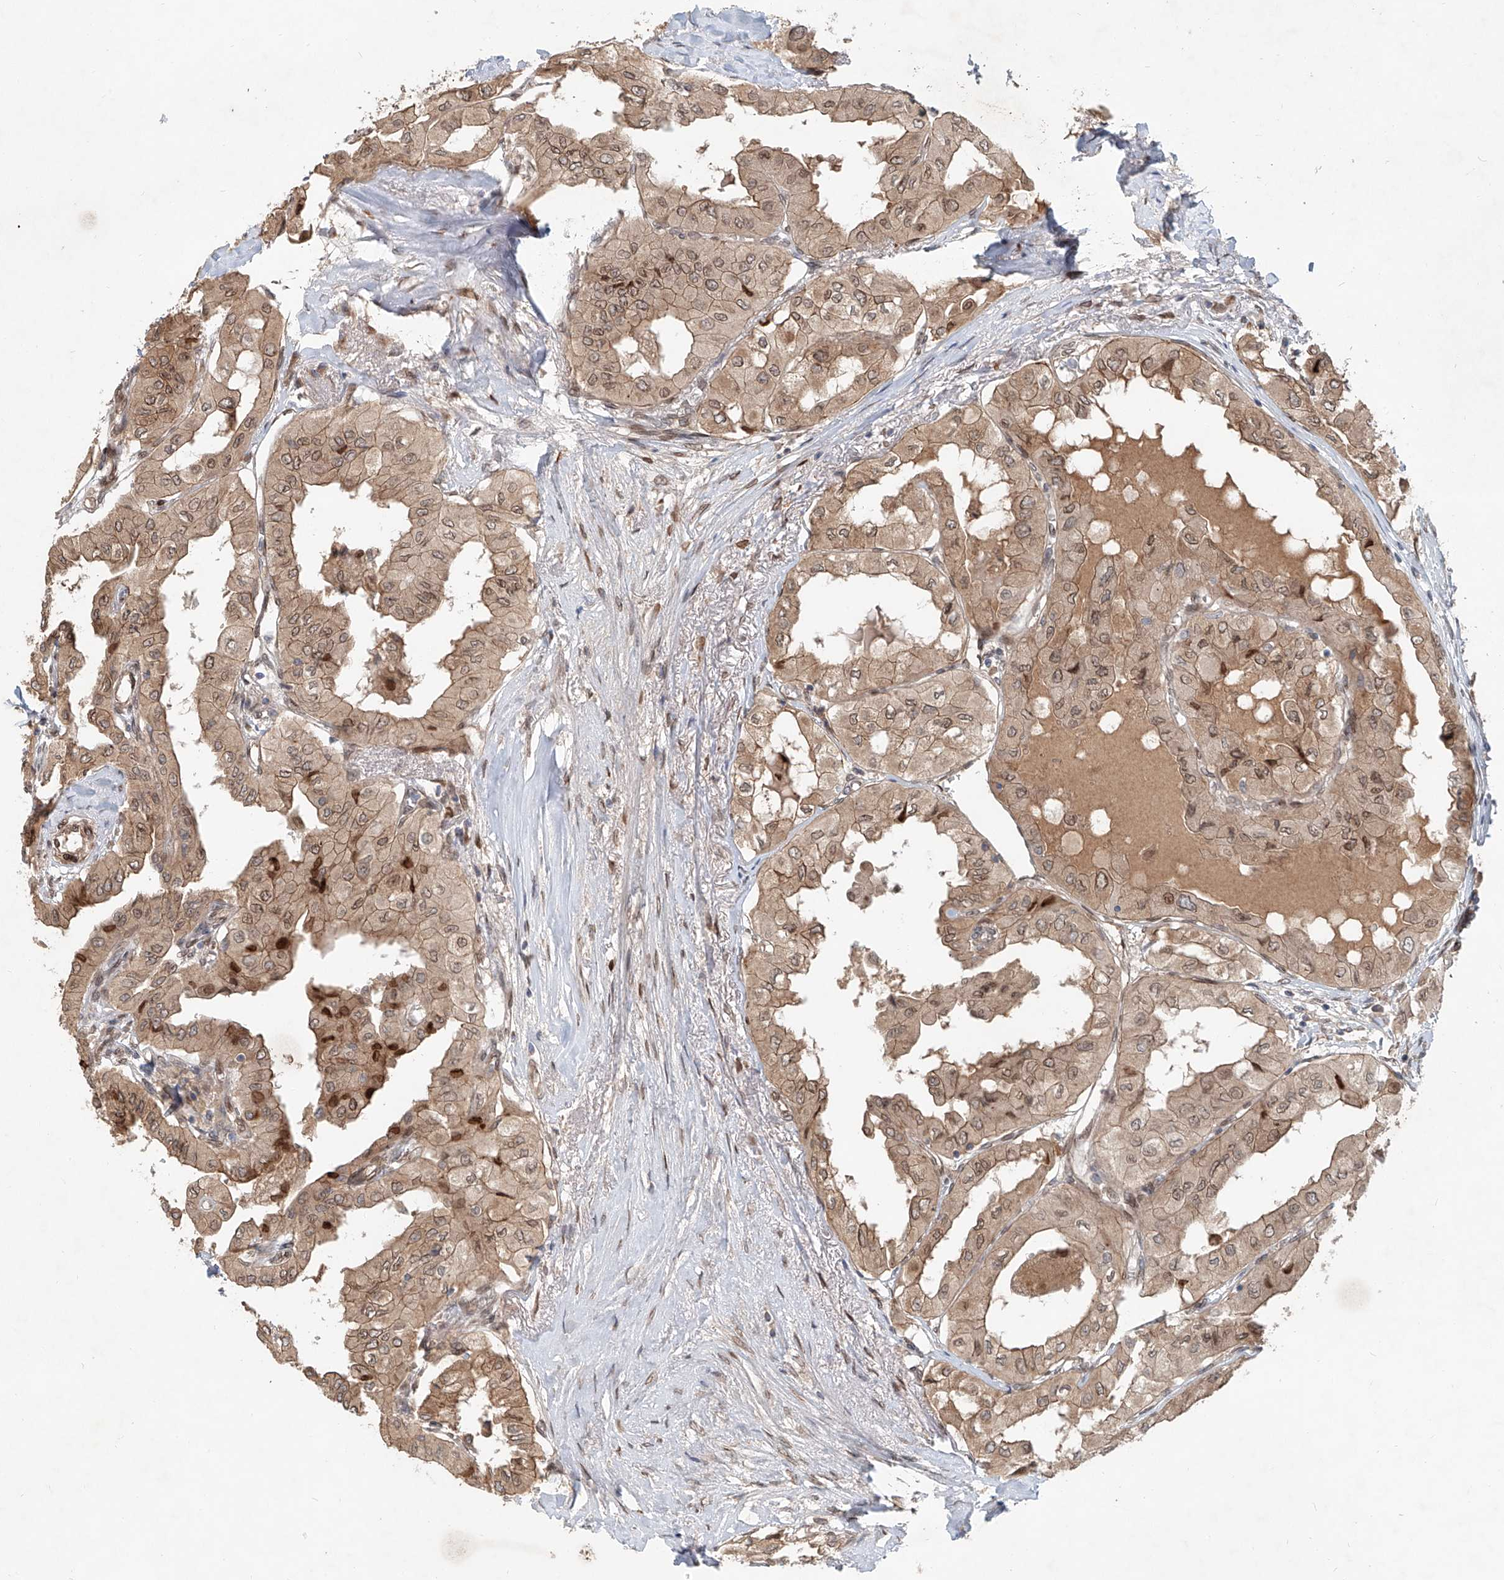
{"staining": {"intensity": "moderate", "quantity": ">75%", "location": "cytoplasmic/membranous,nuclear"}, "tissue": "thyroid cancer", "cell_type": "Tumor cells", "image_type": "cancer", "snomed": [{"axis": "morphology", "description": "Papillary adenocarcinoma, NOS"}, {"axis": "topography", "description": "Thyroid gland"}], "caption": "This histopathology image reveals thyroid papillary adenocarcinoma stained with IHC to label a protein in brown. The cytoplasmic/membranous and nuclear of tumor cells show moderate positivity for the protein. Nuclei are counter-stained blue.", "gene": "SASH1", "patient": {"sex": "female", "age": 59}}